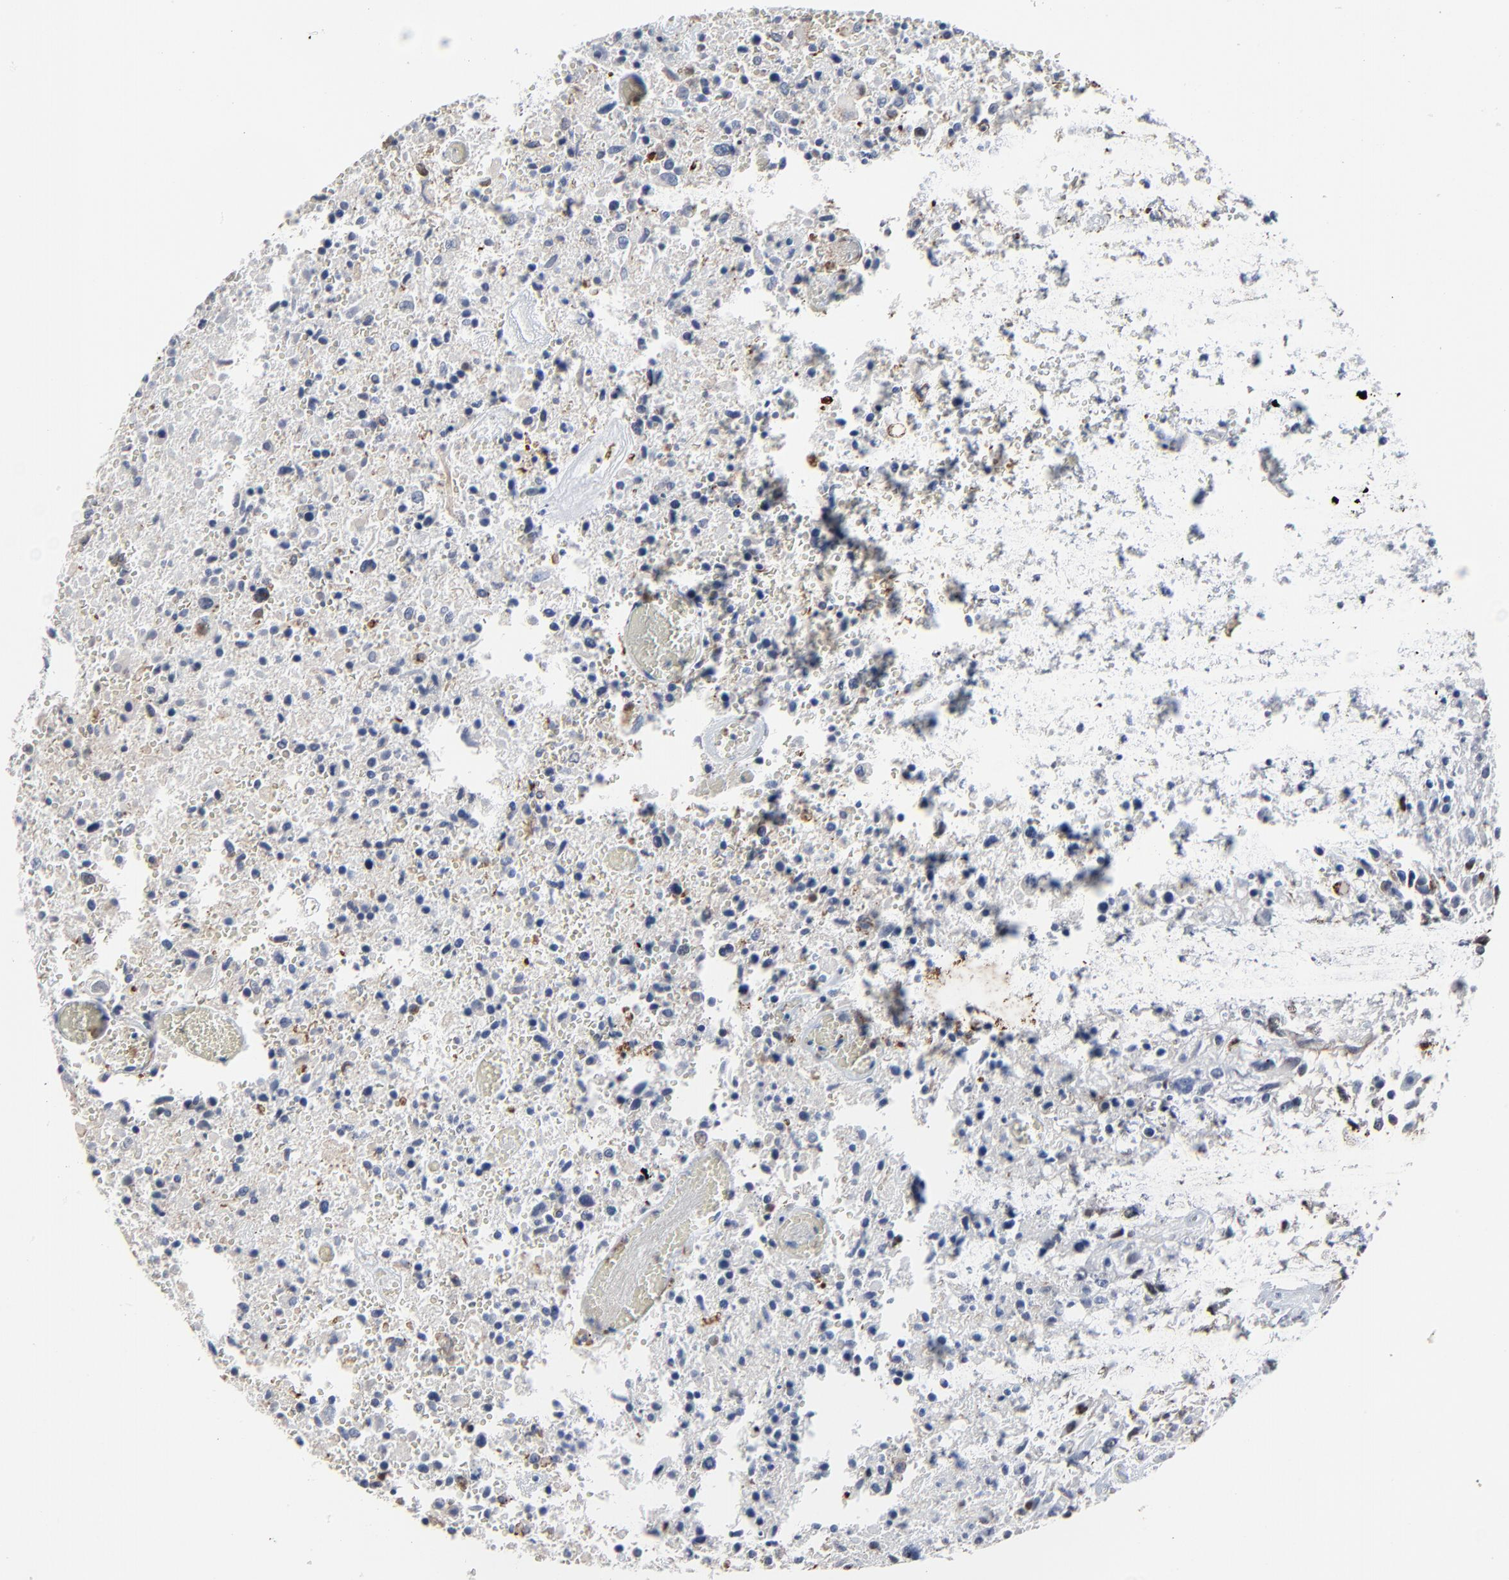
{"staining": {"intensity": "moderate", "quantity": "25%-75%", "location": "nuclear"}, "tissue": "glioma", "cell_type": "Tumor cells", "image_type": "cancer", "snomed": [{"axis": "morphology", "description": "Glioma, malignant, High grade"}, {"axis": "topography", "description": "Brain"}], "caption": "Moderate nuclear protein staining is seen in about 25%-75% of tumor cells in glioma.", "gene": "BIRC3", "patient": {"sex": "male", "age": 72}}